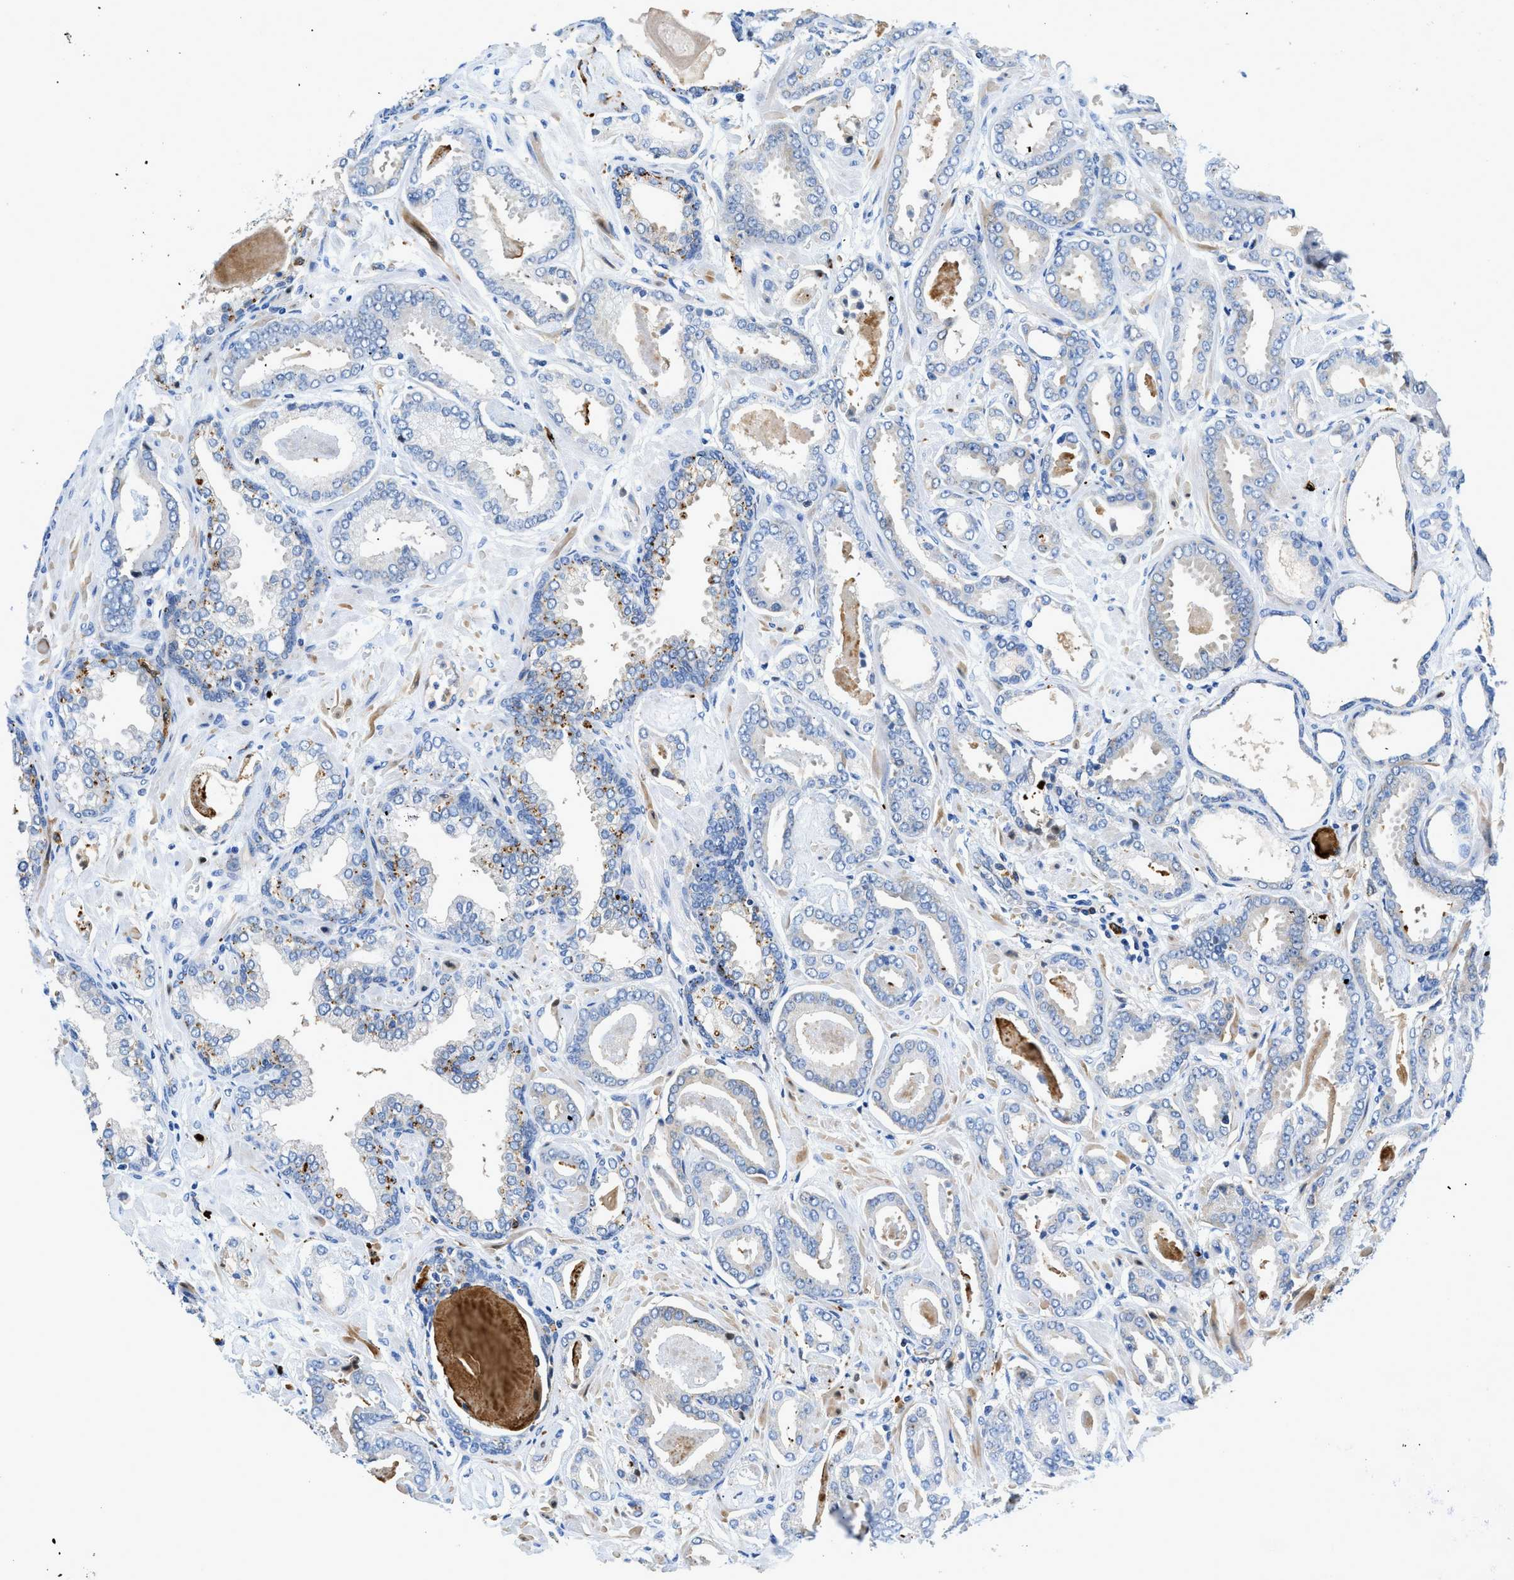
{"staining": {"intensity": "negative", "quantity": "none", "location": "none"}, "tissue": "prostate cancer", "cell_type": "Tumor cells", "image_type": "cancer", "snomed": [{"axis": "morphology", "description": "Adenocarcinoma, Low grade"}, {"axis": "topography", "description": "Prostate"}], "caption": "IHC of prostate low-grade adenocarcinoma shows no expression in tumor cells. The staining was performed using DAB (3,3'-diaminobenzidine) to visualize the protein expression in brown, while the nuclei were stained in blue with hematoxylin (Magnification: 20x).", "gene": "CD226", "patient": {"sex": "male", "age": 53}}